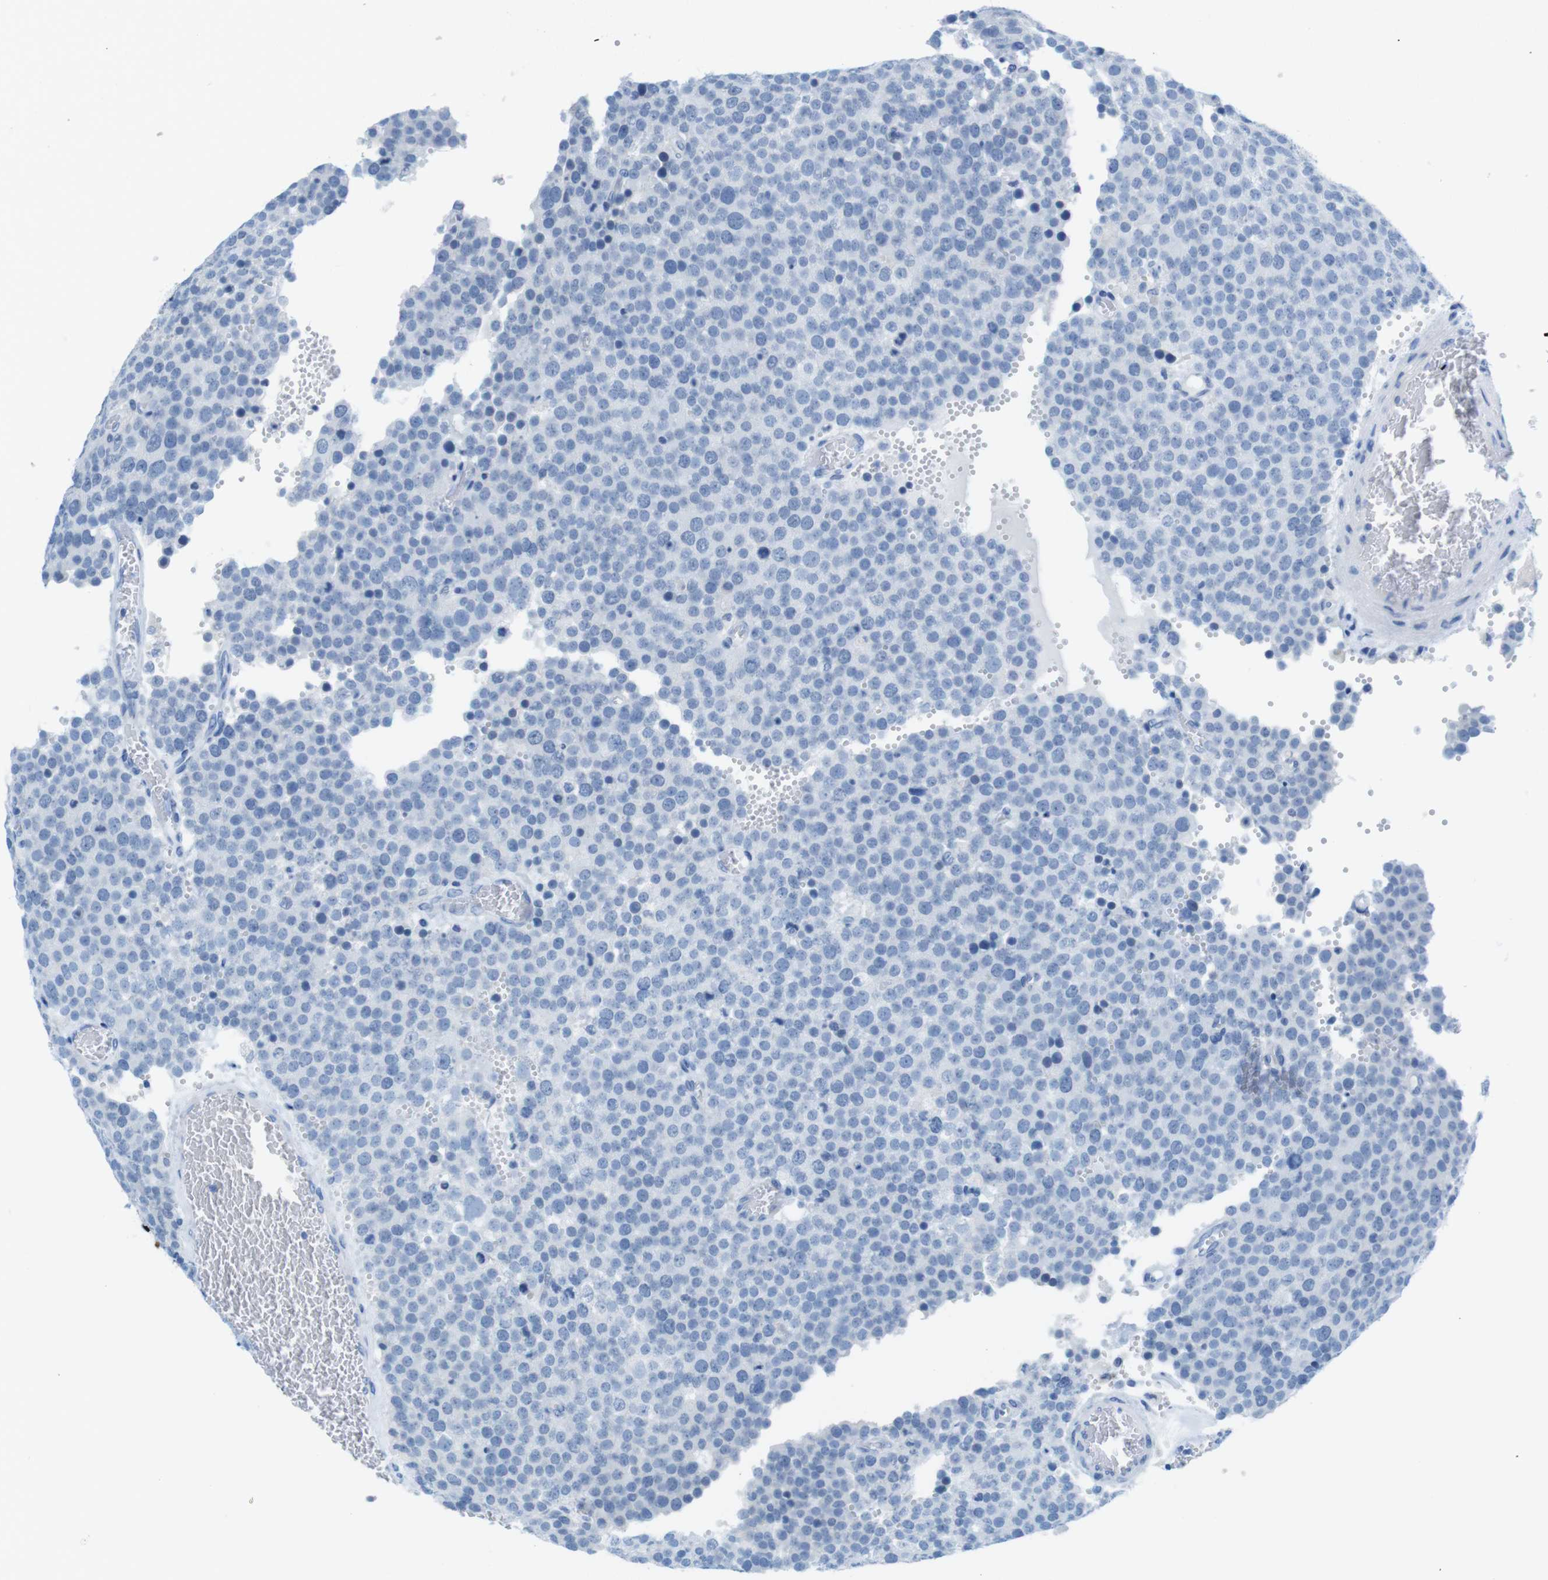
{"staining": {"intensity": "negative", "quantity": "none", "location": "none"}, "tissue": "testis cancer", "cell_type": "Tumor cells", "image_type": "cancer", "snomed": [{"axis": "morphology", "description": "Normal tissue, NOS"}, {"axis": "morphology", "description": "Seminoma, NOS"}, {"axis": "topography", "description": "Testis"}], "caption": "High magnification brightfield microscopy of seminoma (testis) stained with DAB (brown) and counterstained with hematoxylin (blue): tumor cells show no significant expression.", "gene": "GAP43", "patient": {"sex": "male", "age": 71}}